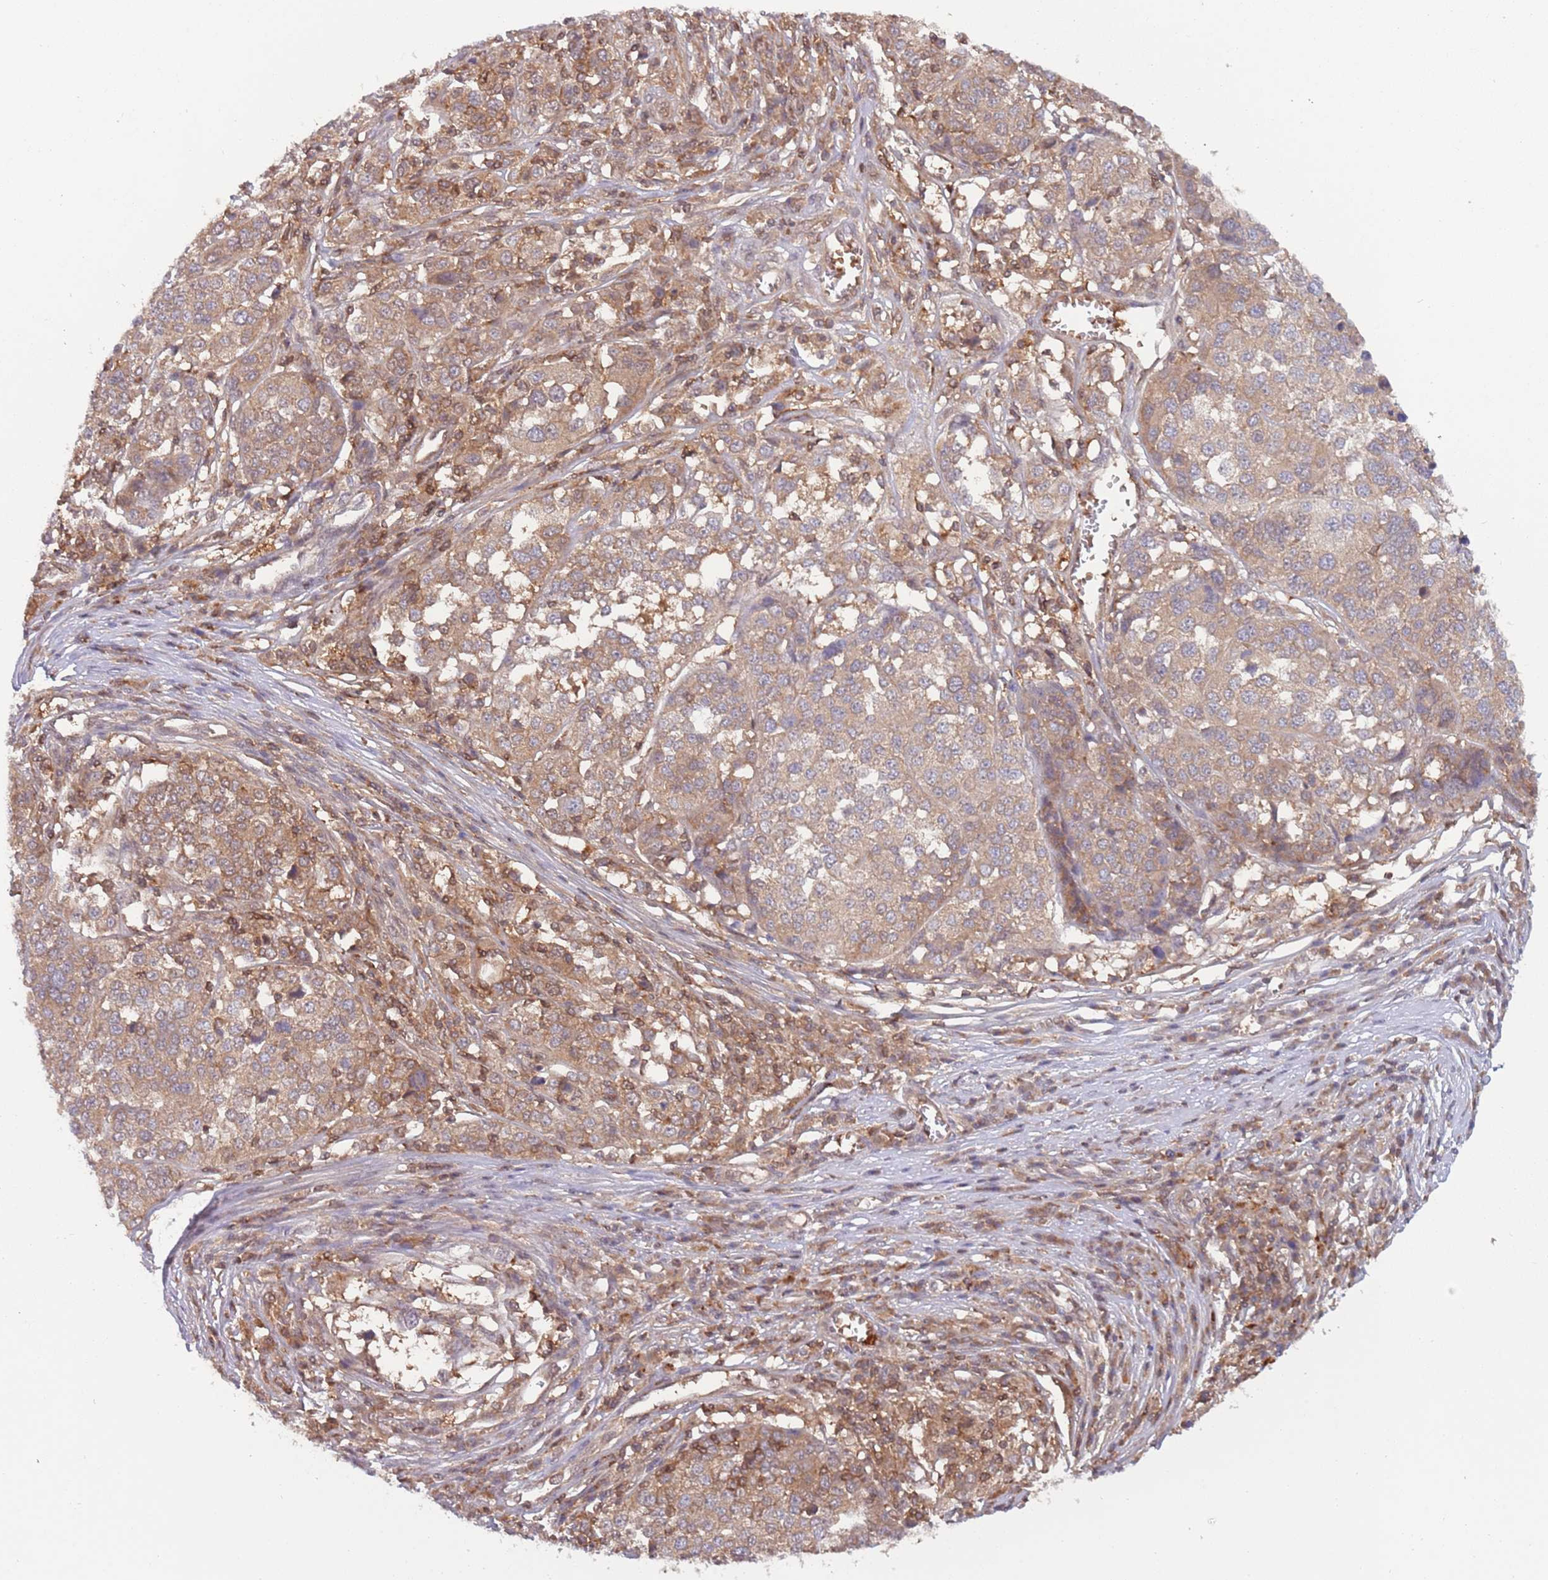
{"staining": {"intensity": "moderate", "quantity": "25%-75%", "location": "cytoplasmic/membranous"}, "tissue": "melanoma", "cell_type": "Tumor cells", "image_type": "cancer", "snomed": [{"axis": "morphology", "description": "Malignant melanoma, Metastatic site"}, {"axis": "topography", "description": "Lymph node"}], "caption": "The photomicrograph exhibits immunohistochemical staining of malignant melanoma (metastatic site). There is moderate cytoplasmic/membranous staining is appreciated in approximately 25%-75% of tumor cells.", "gene": "GSDMD", "patient": {"sex": "male", "age": 44}}